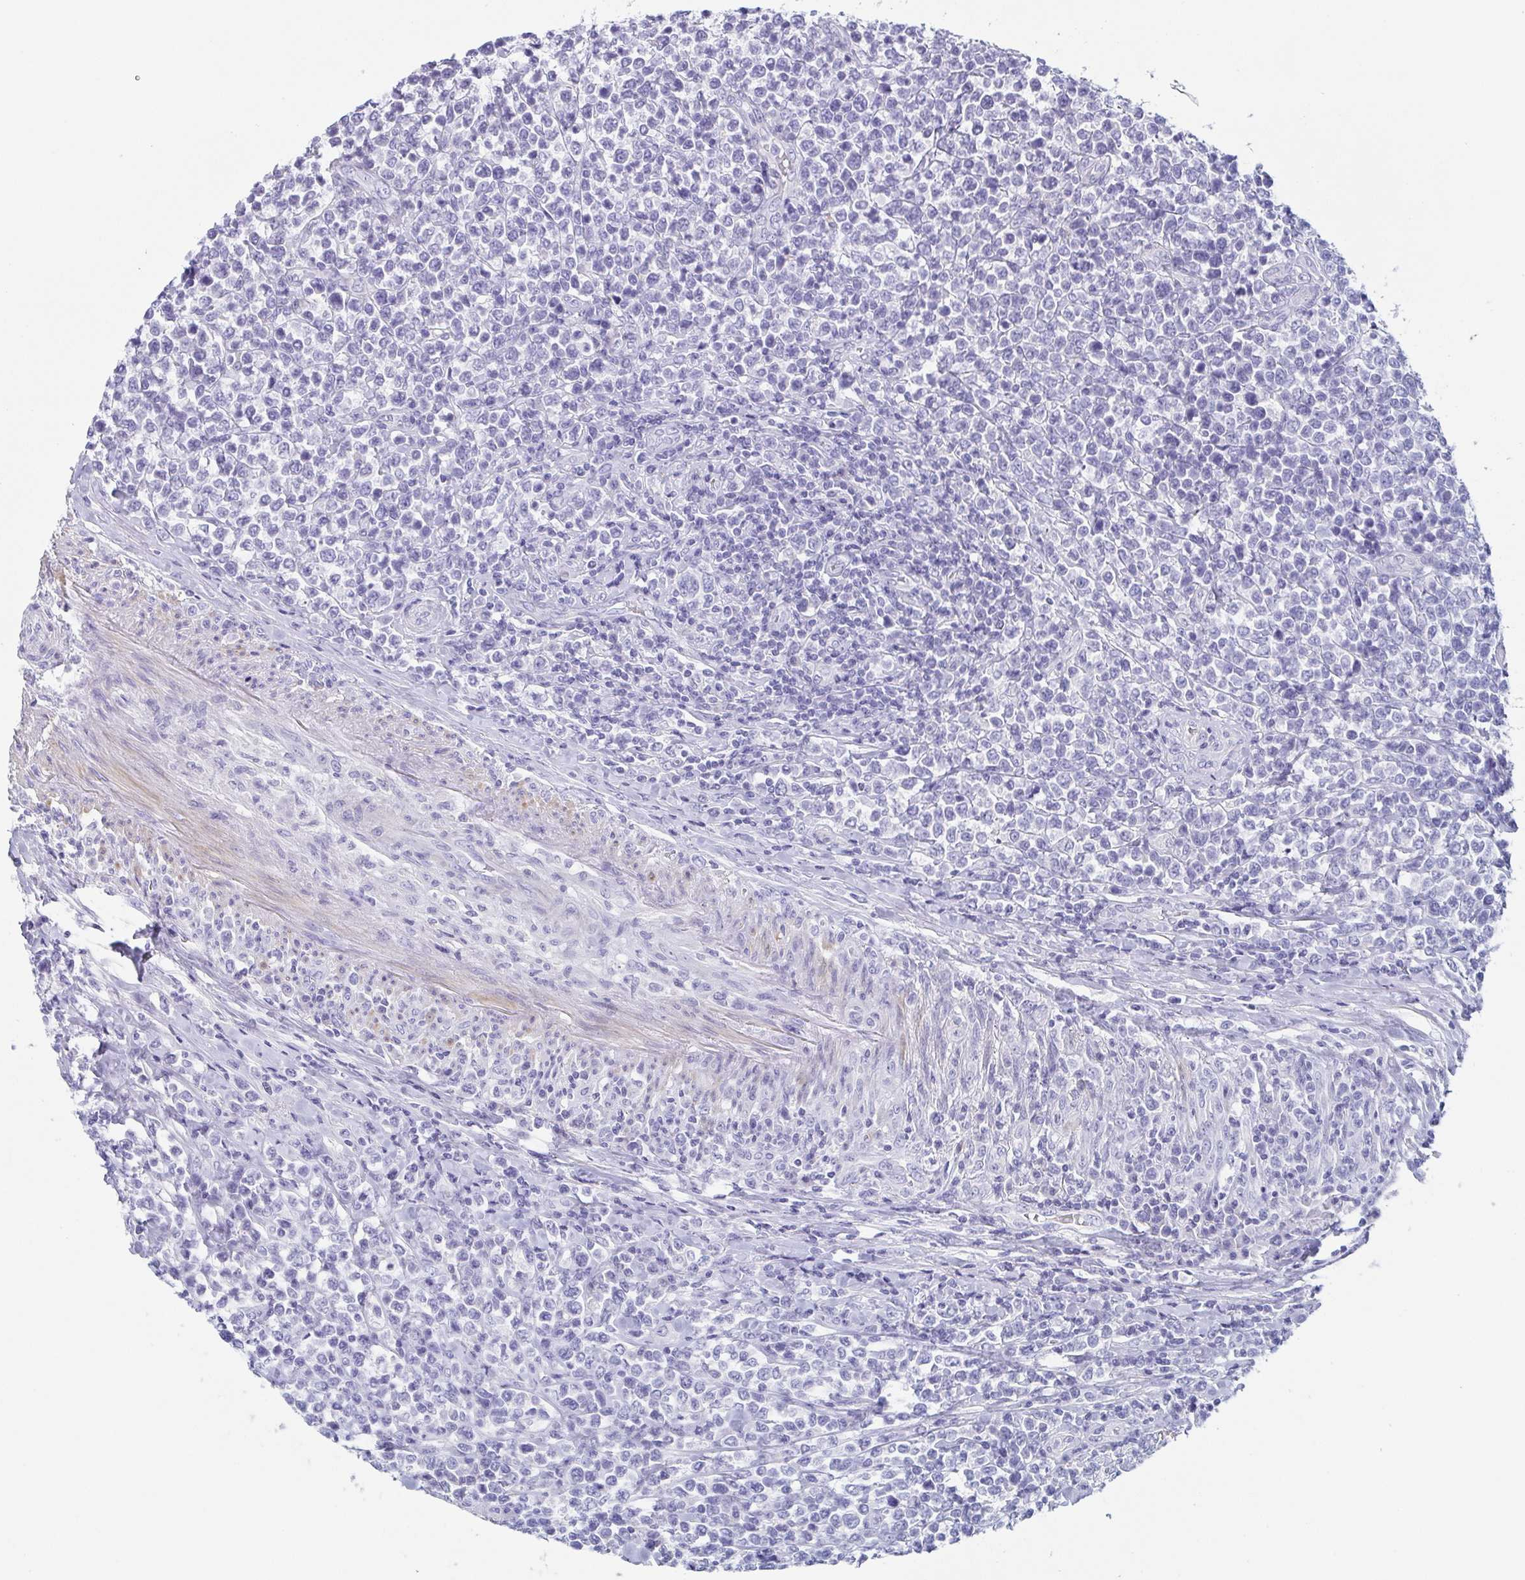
{"staining": {"intensity": "negative", "quantity": "none", "location": "none"}, "tissue": "lymphoma", "cell_type": "Tumor cells", "image_type": "cancer", "snomed": [{"axis": "morphology", "description": "Malignant lymphoma, non-Hodgkin's type, High grade"}, {"axis": "topography", "description": "Soft tissue"}], "caption": "This is a micrograph of IHC staining of lymphoma, which shows no expression in tumor cells.", "gene": "TAGLN3", "patient": {"sex": "female", "age": 56}}